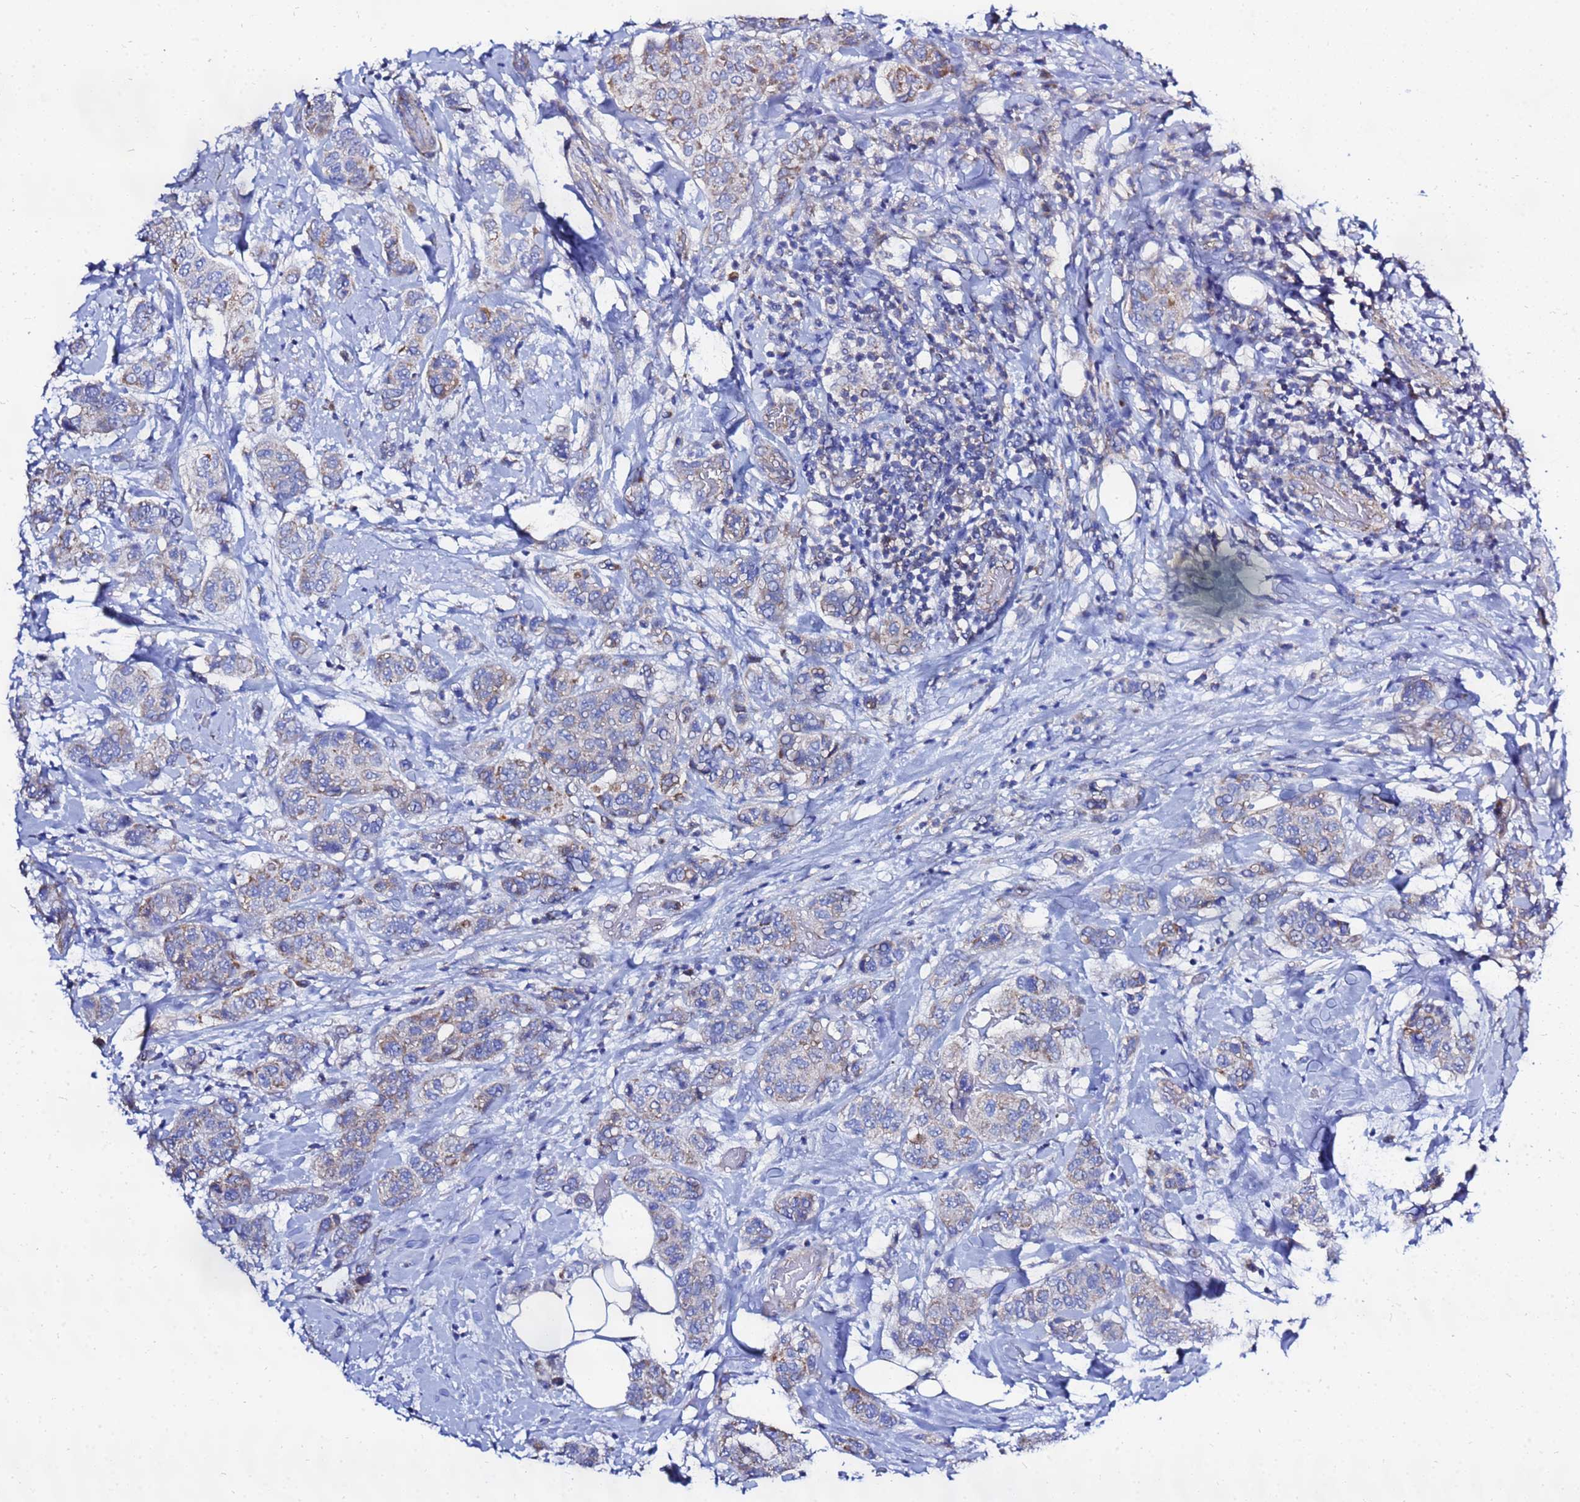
{"staining": {"intensity": "moderate", "quantity": "<25%", "location": "cytoplasmic/membranous"}, "tissue": "breast cancer", "cell_type": "Tumor cells", "image_type": "cancer", "snomed": [{"axis": "morphology", "description": "Lobular carcinoma"}, {"axis": "topography", "description": "Breast"}], "caption": "IHC histopathology image of neoplastic tissue: human breast cancer stained using immunohistochemistry demonstrates low levels of moderate protein expression localized specifically in the cytoplasmic/membranous of tumor cells, appearing as a cytoplasmic/membranous brown color.", "gene": "FAHD2A", "patient": {"sex": "female", "age": 51}}